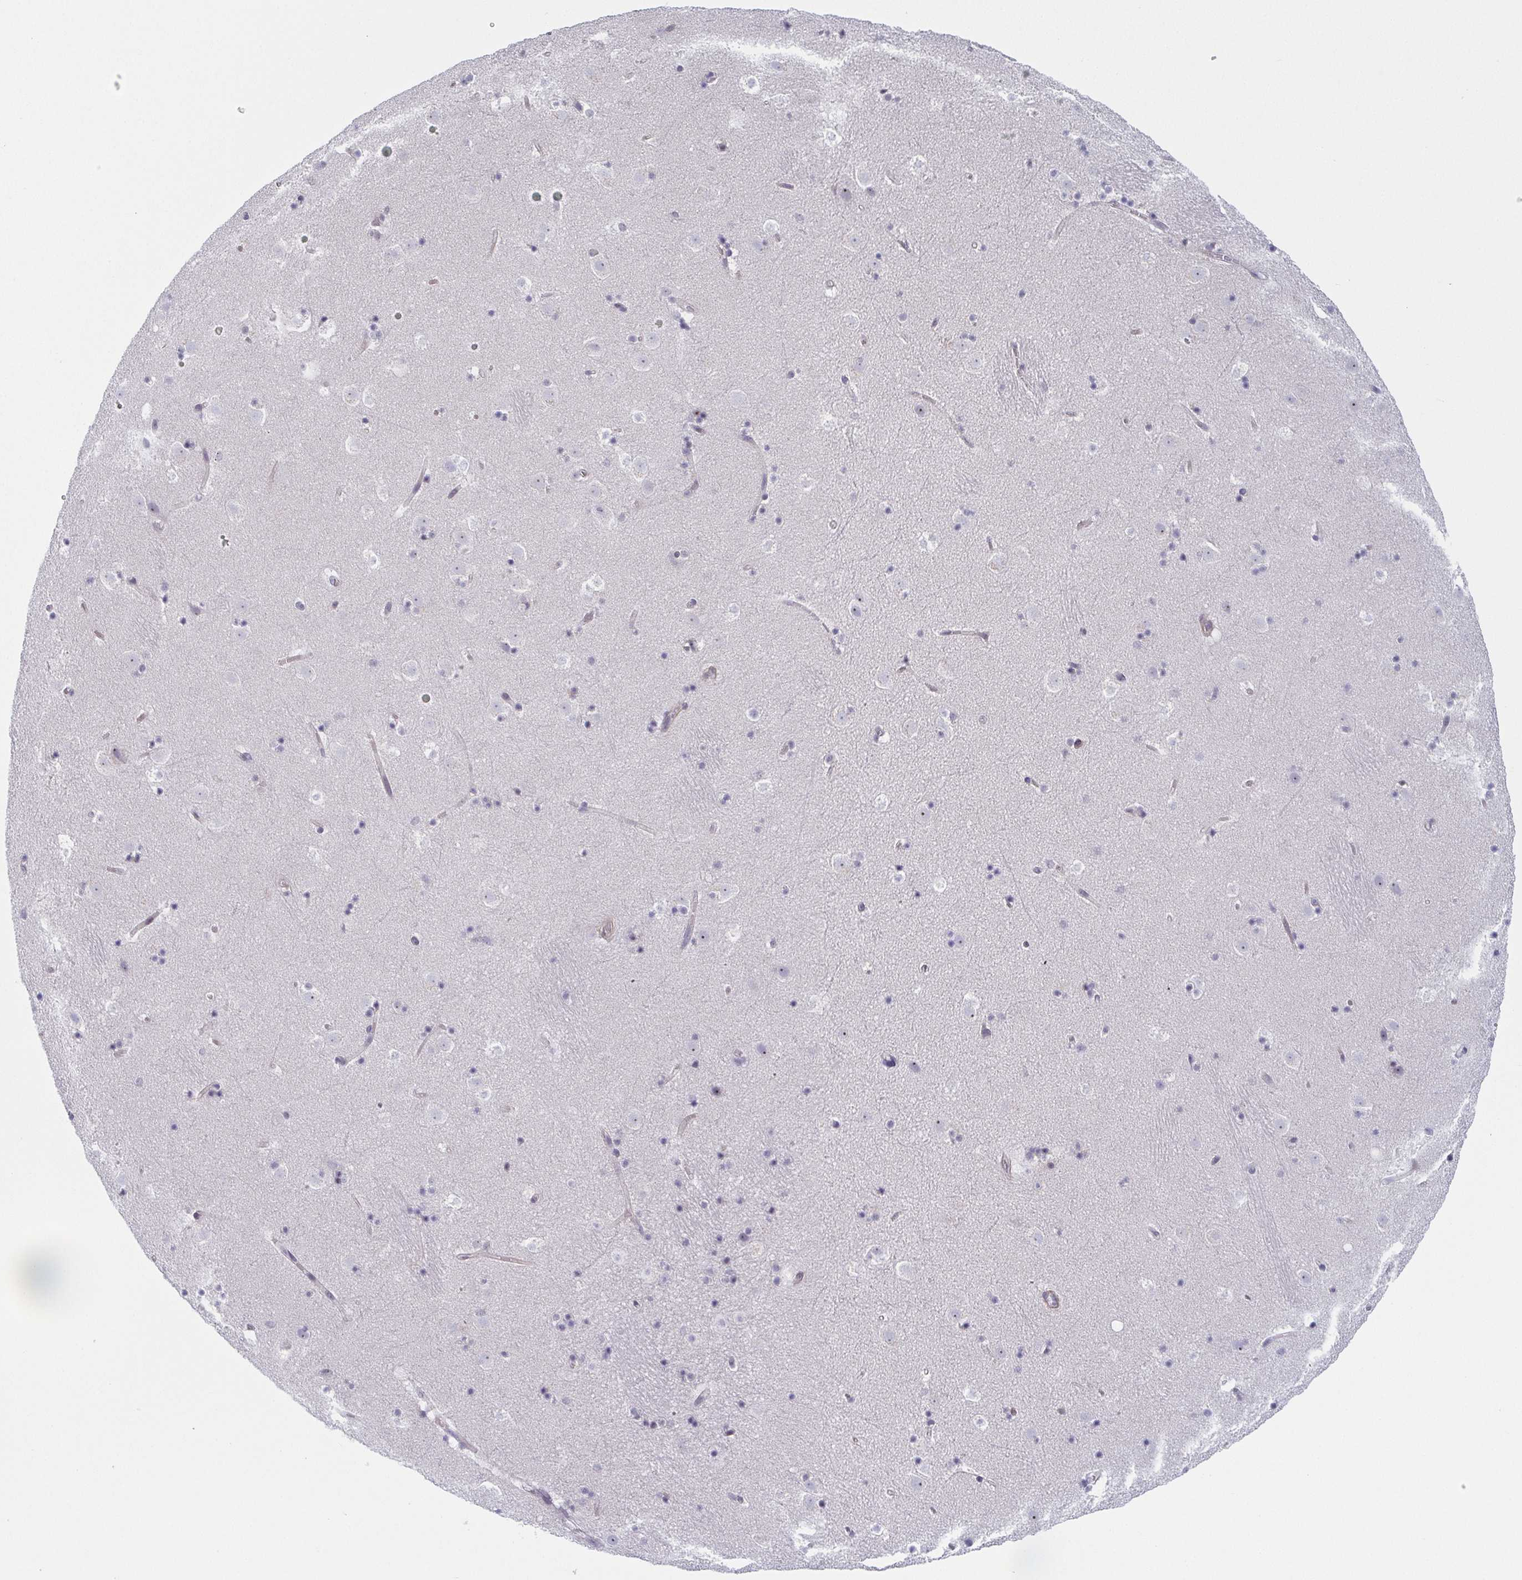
{"staining": {"intensity": "negative", "quantity": "none", "location": "none"}, "tissue": "caudate", "cell_type": "Glial cells", "image_type": "normal", "snomed": [{"axis": "morphology", "description": "Normal tissue, NOS"}, {"axis": "topography", "description": "Lateral ventricle wall"}], "caption": "An IHC image of unremarkable caudate is shown. There is no staining in glial cells of caudate. (Brightfield microscopy of DAB immunohistochemistry at high magnification).", "gene": "EXOSC7", "patient": {"sex": "male", "age": 37}}